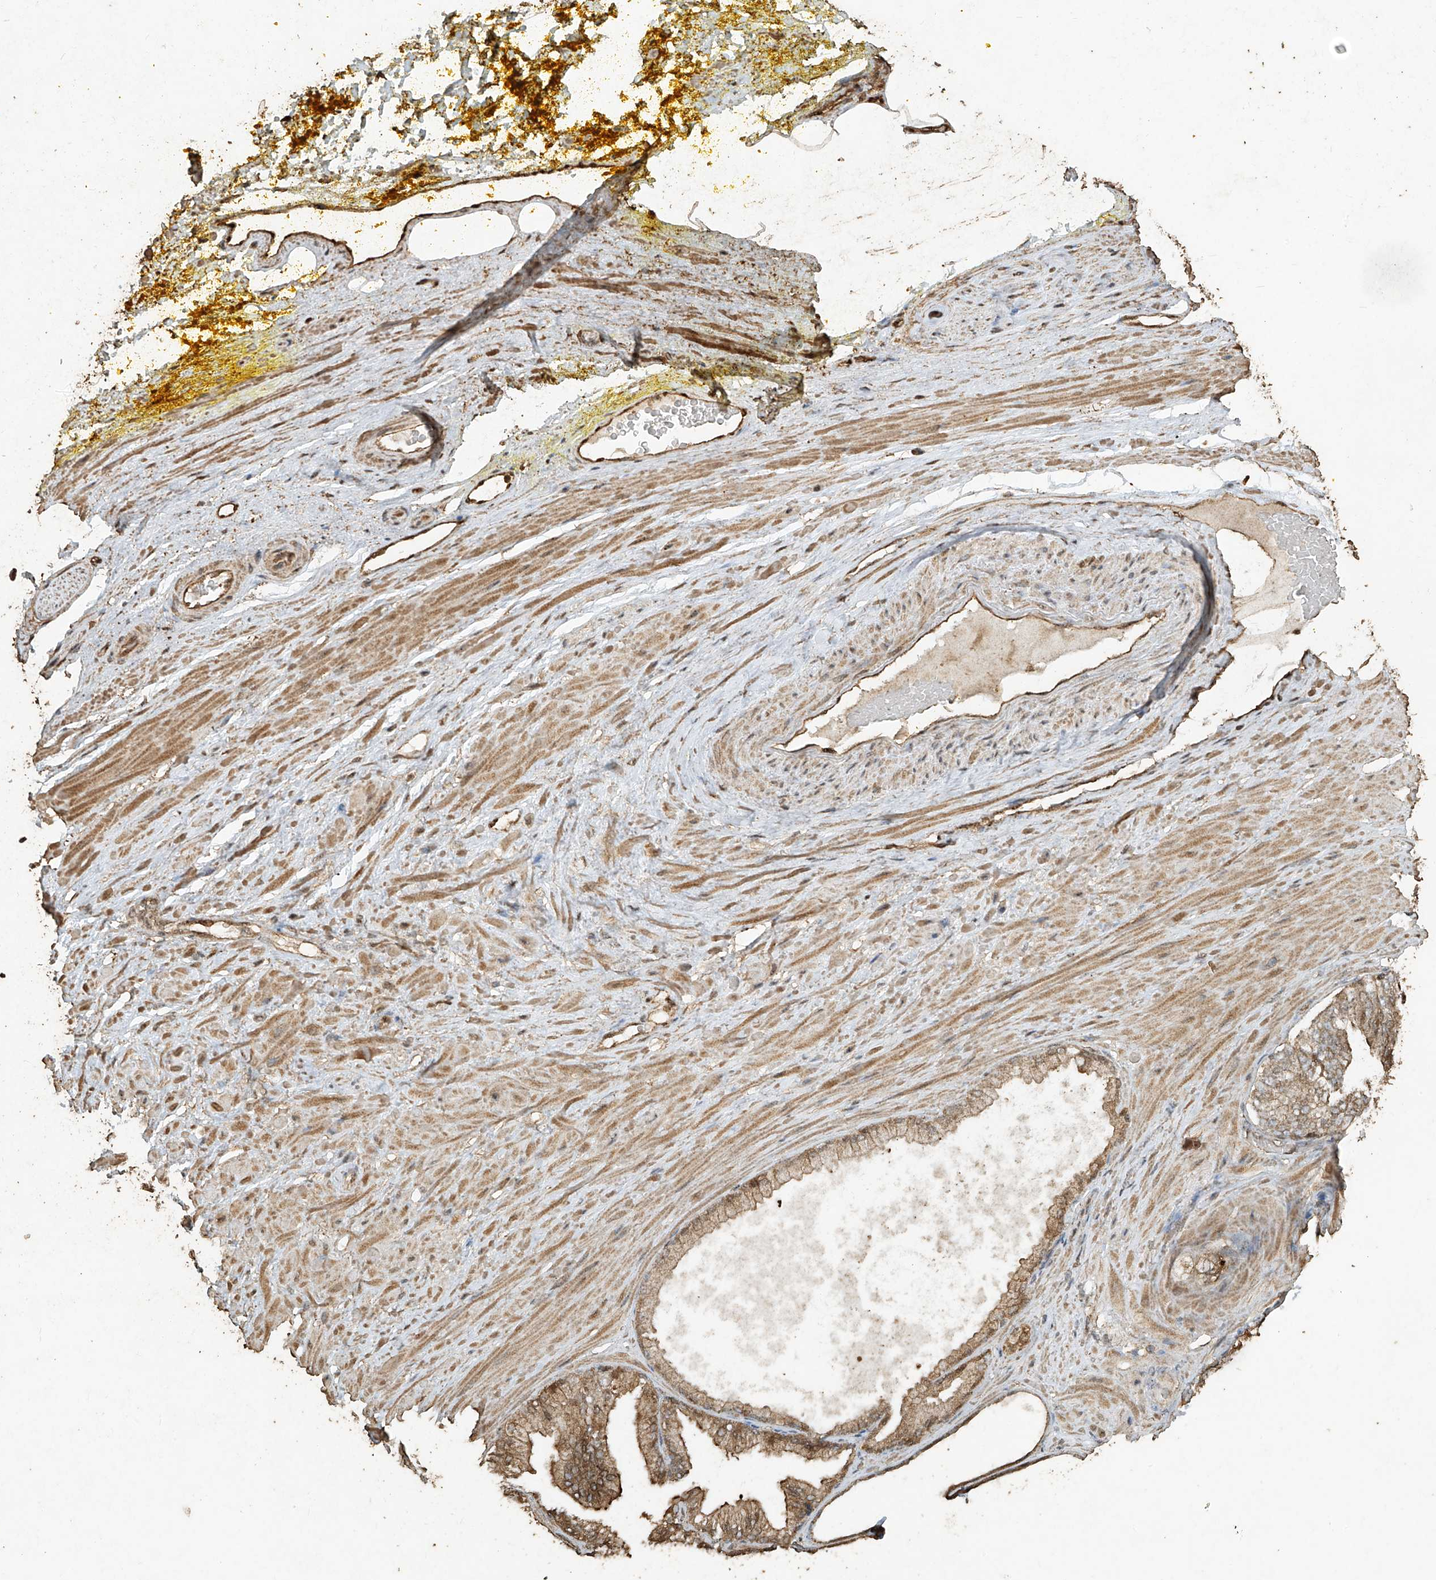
{"staining": {"intensity": "moderate", "quantity": ">75%", "location": "cytoplasmic/membranous,nuclear"}, "tissue": "adipose tissue", "cell_type": "Adipocytes", "image_type": "normal", "snomed": [{"axis": "morphology", "description": "Normal tissue, NOS"}, {"axis": "morphology", "description": "Adenocarcinoma, Low grade"}, {"axis": "topography", "description": "Prostate"}, {"axis": "topography", "description": "Peripheral nerve tissue"}], "caption": "Immunohistochemistry (IHC) (DAB (3,3'-diaminobenzidine)) staining of normal human adipose tissue reveals moderate cytoplasmic/membranous,nuclear protein positivity in about >75% of adipocytes.", "gene": "ERBB3", "patient": {"sex": "male", "age": 63}}